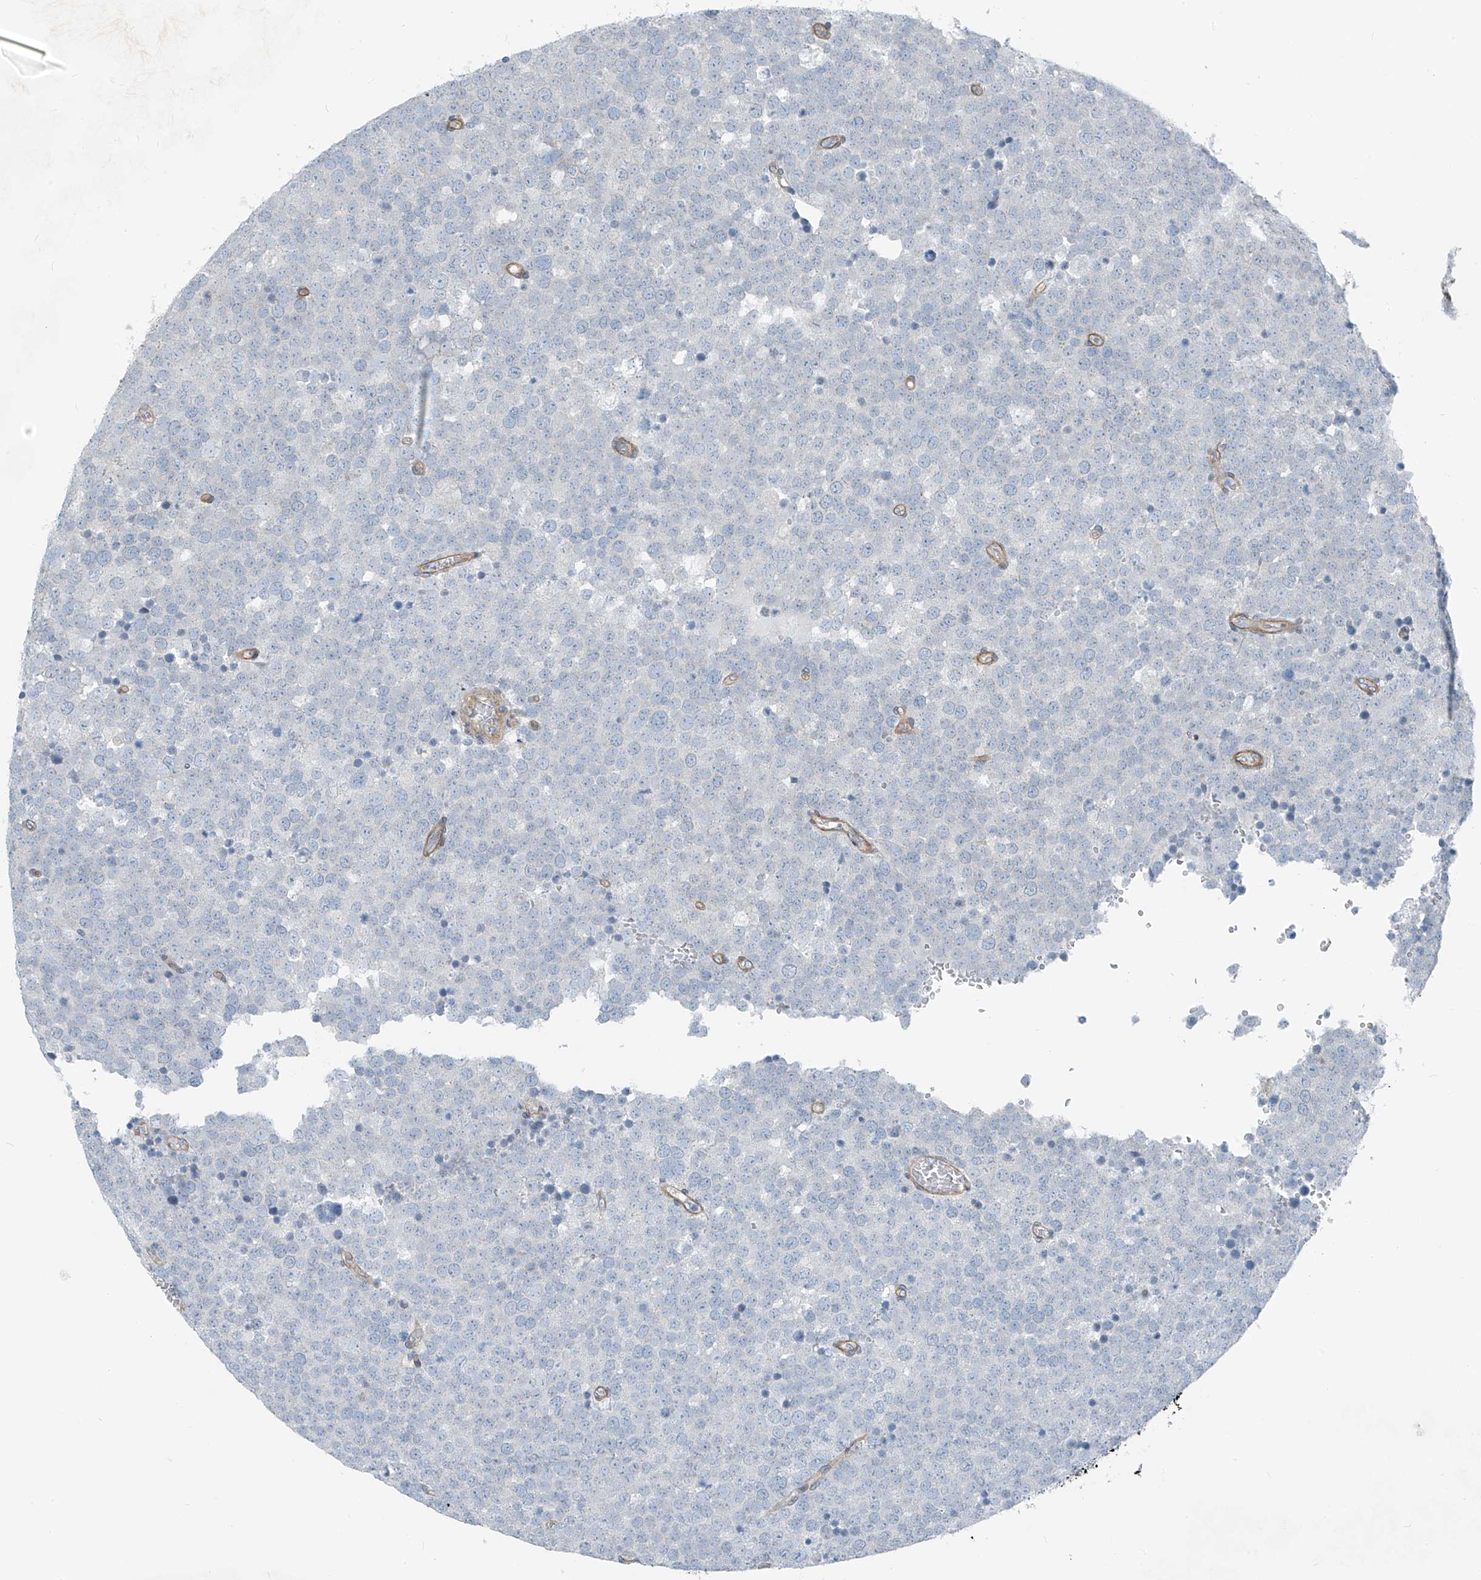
{"staining": {"intensity": "negative", "quantity": "none", "location": "none"}, "tissue": "testis cancer", "cell_type": "Tumor cells", "image_type": "cancer", "snomed": [{"axis": "morphology", "description": "Seminoma, NOS"}, {"axis": "topography", "description": "Testis"}], "caption": "IHC of human testis cancer shows no expression in tumor cells.", "gene": "TNS2", "patient": {"sex": "male", "age": 71}}